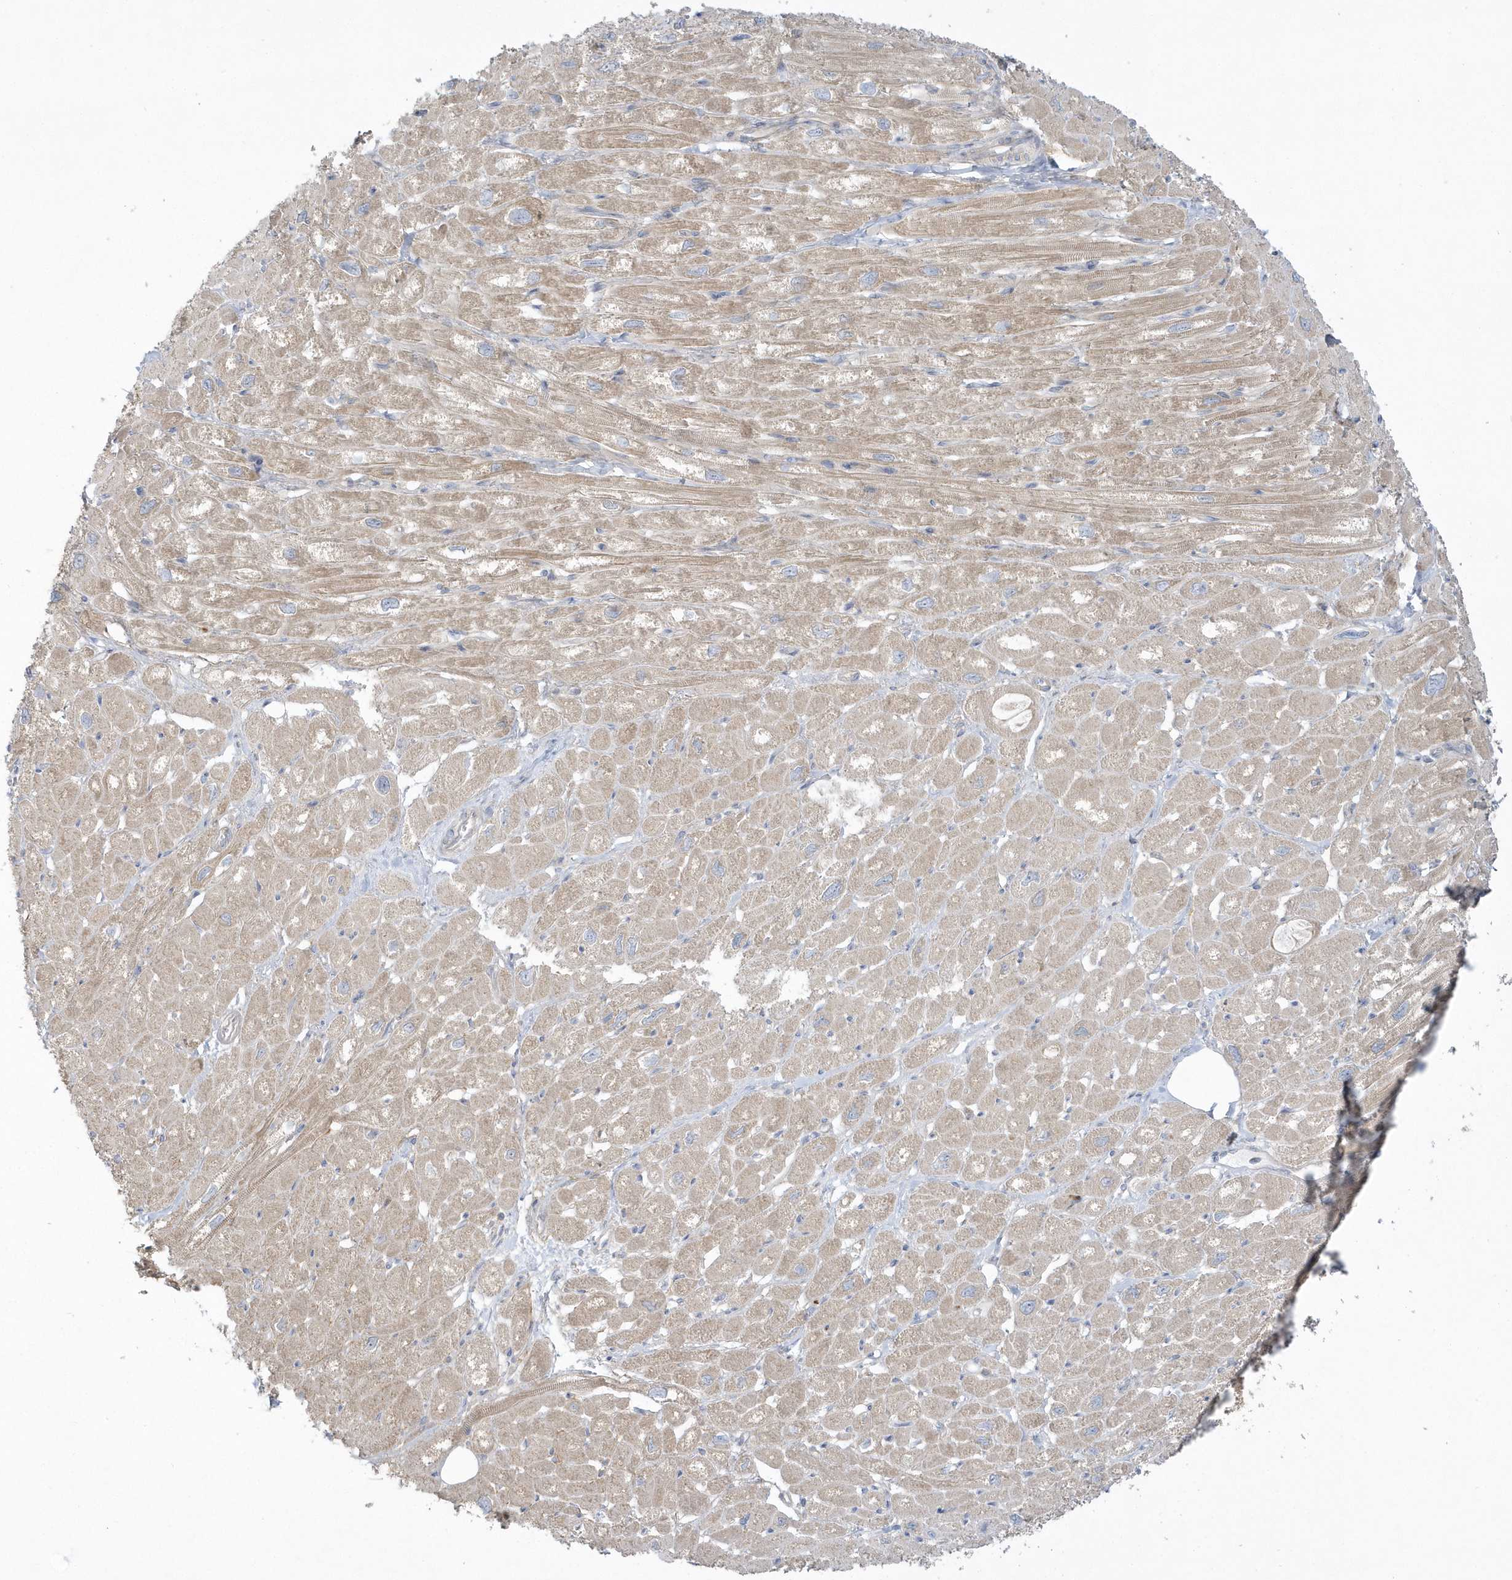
{"staining": {"intensity": "weak", "quantity": ">75%", "location": "cytoplasmic/membranous"}, "tissue": "heart muscle", "cell_type": "Cardiomyocytes", "image_type": "normal", "snomed": [{"axis": "morphology", "description": "Normal tissue, NOS"}, {"axis": "topography", "description": "Heart"}], "caption": "The histopathology image exhibits a brown stain indicating the presence of a protein in the cytoplasmic/membranous of cardiomyocytes in heart muscle. Immunohistochemistry (ihc) stains the protein of interest in brown and the nuclei are stained blue.", "gene": "DNAJC18", "patient": {"sex": "male", "age": 50}}